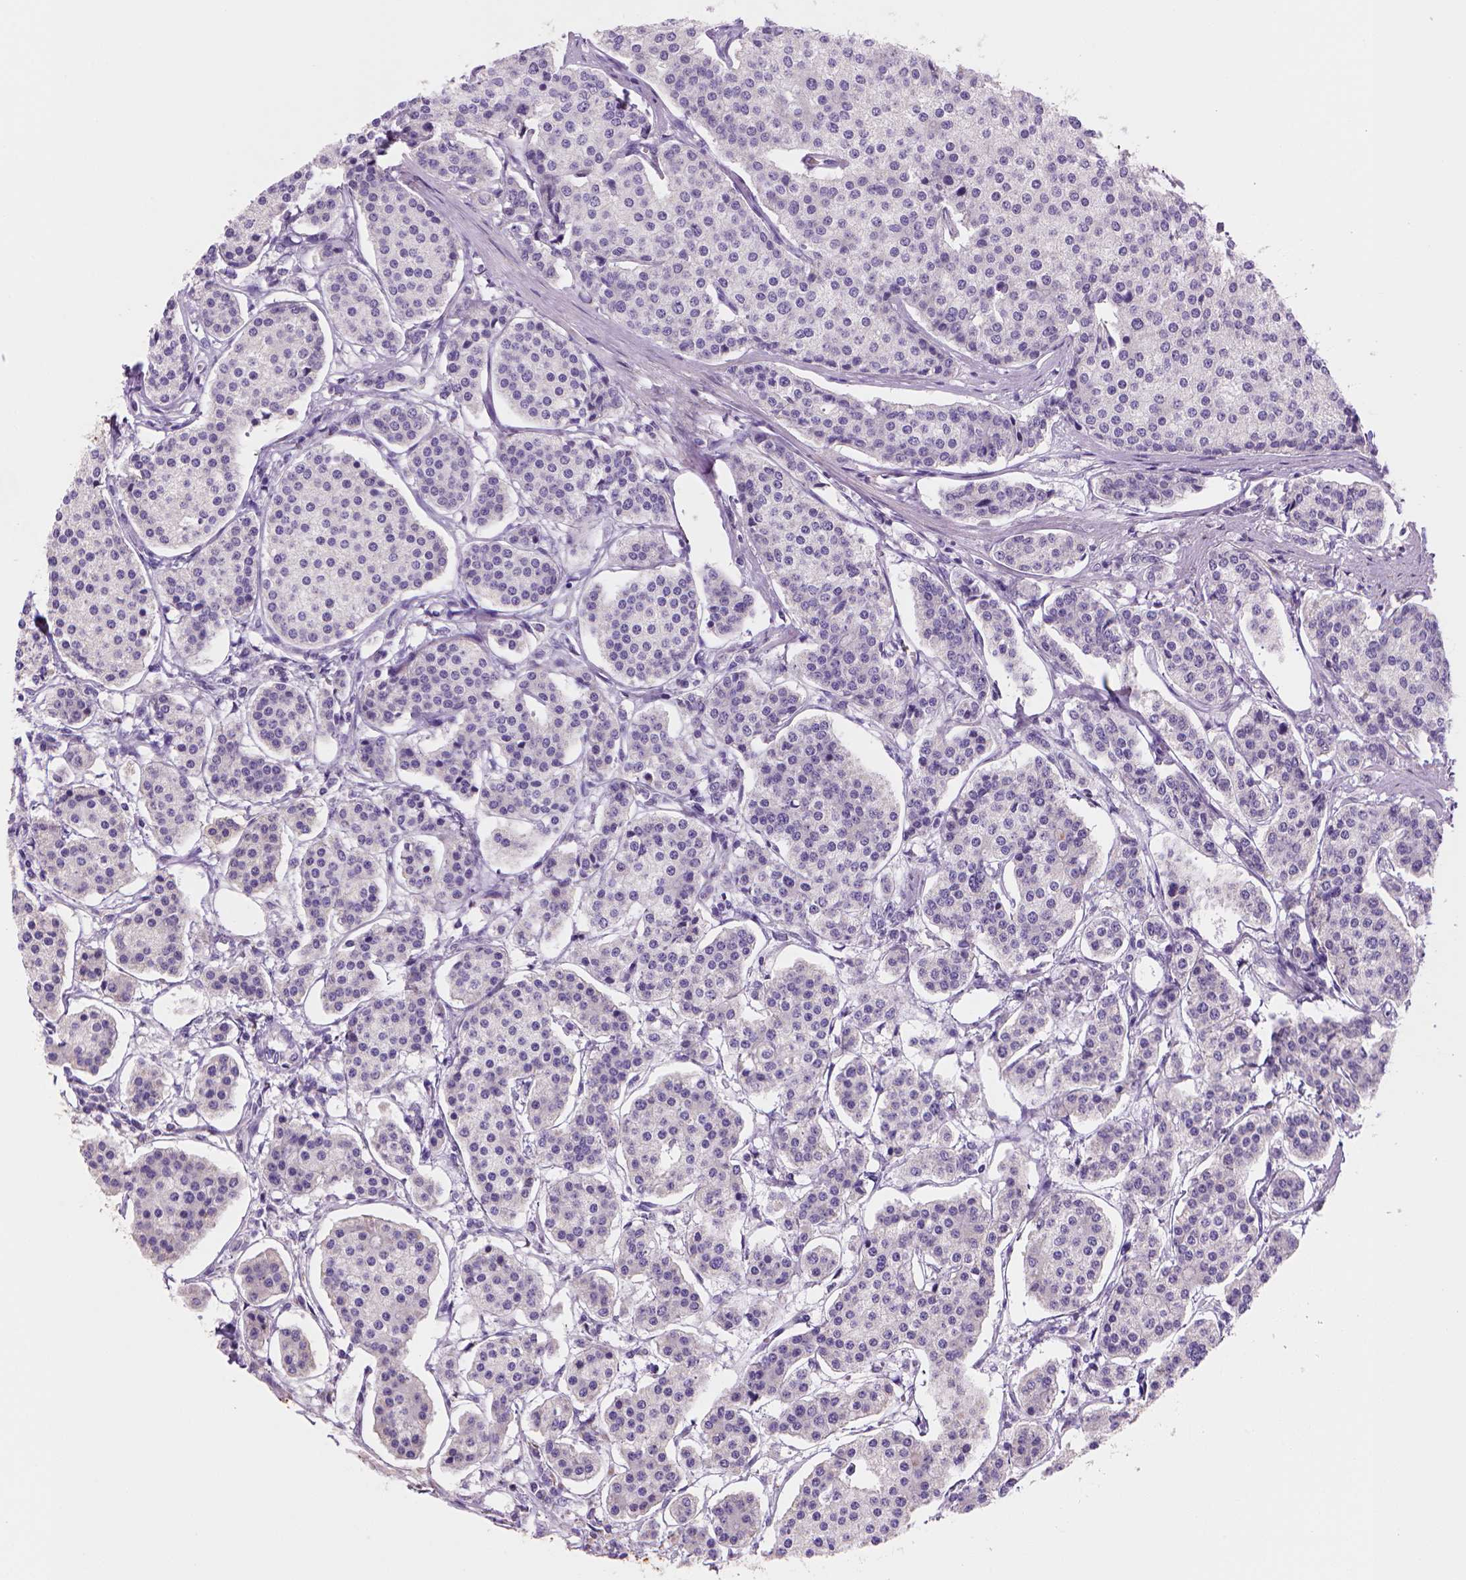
{"staining": {"intensity": "negative", "quantity": "none", "location": "none"}, "tissue": "carcinoid", "cell_type": "Tumor cells", "image_type": "cancer", "snomed": [{"axis": "morphology", "description": "Carcinoid, malignant, NOS"}, {"axis": "topography", "description": "Small intestine"}], "caption": "Protein analysis of carcinoid shows no significant positivity in tumor cells. (Immunohistochemistry, brightfield microscopy, high magnification).", "gene": "CES2", "patient": {"sex": "female", "age": 65}}